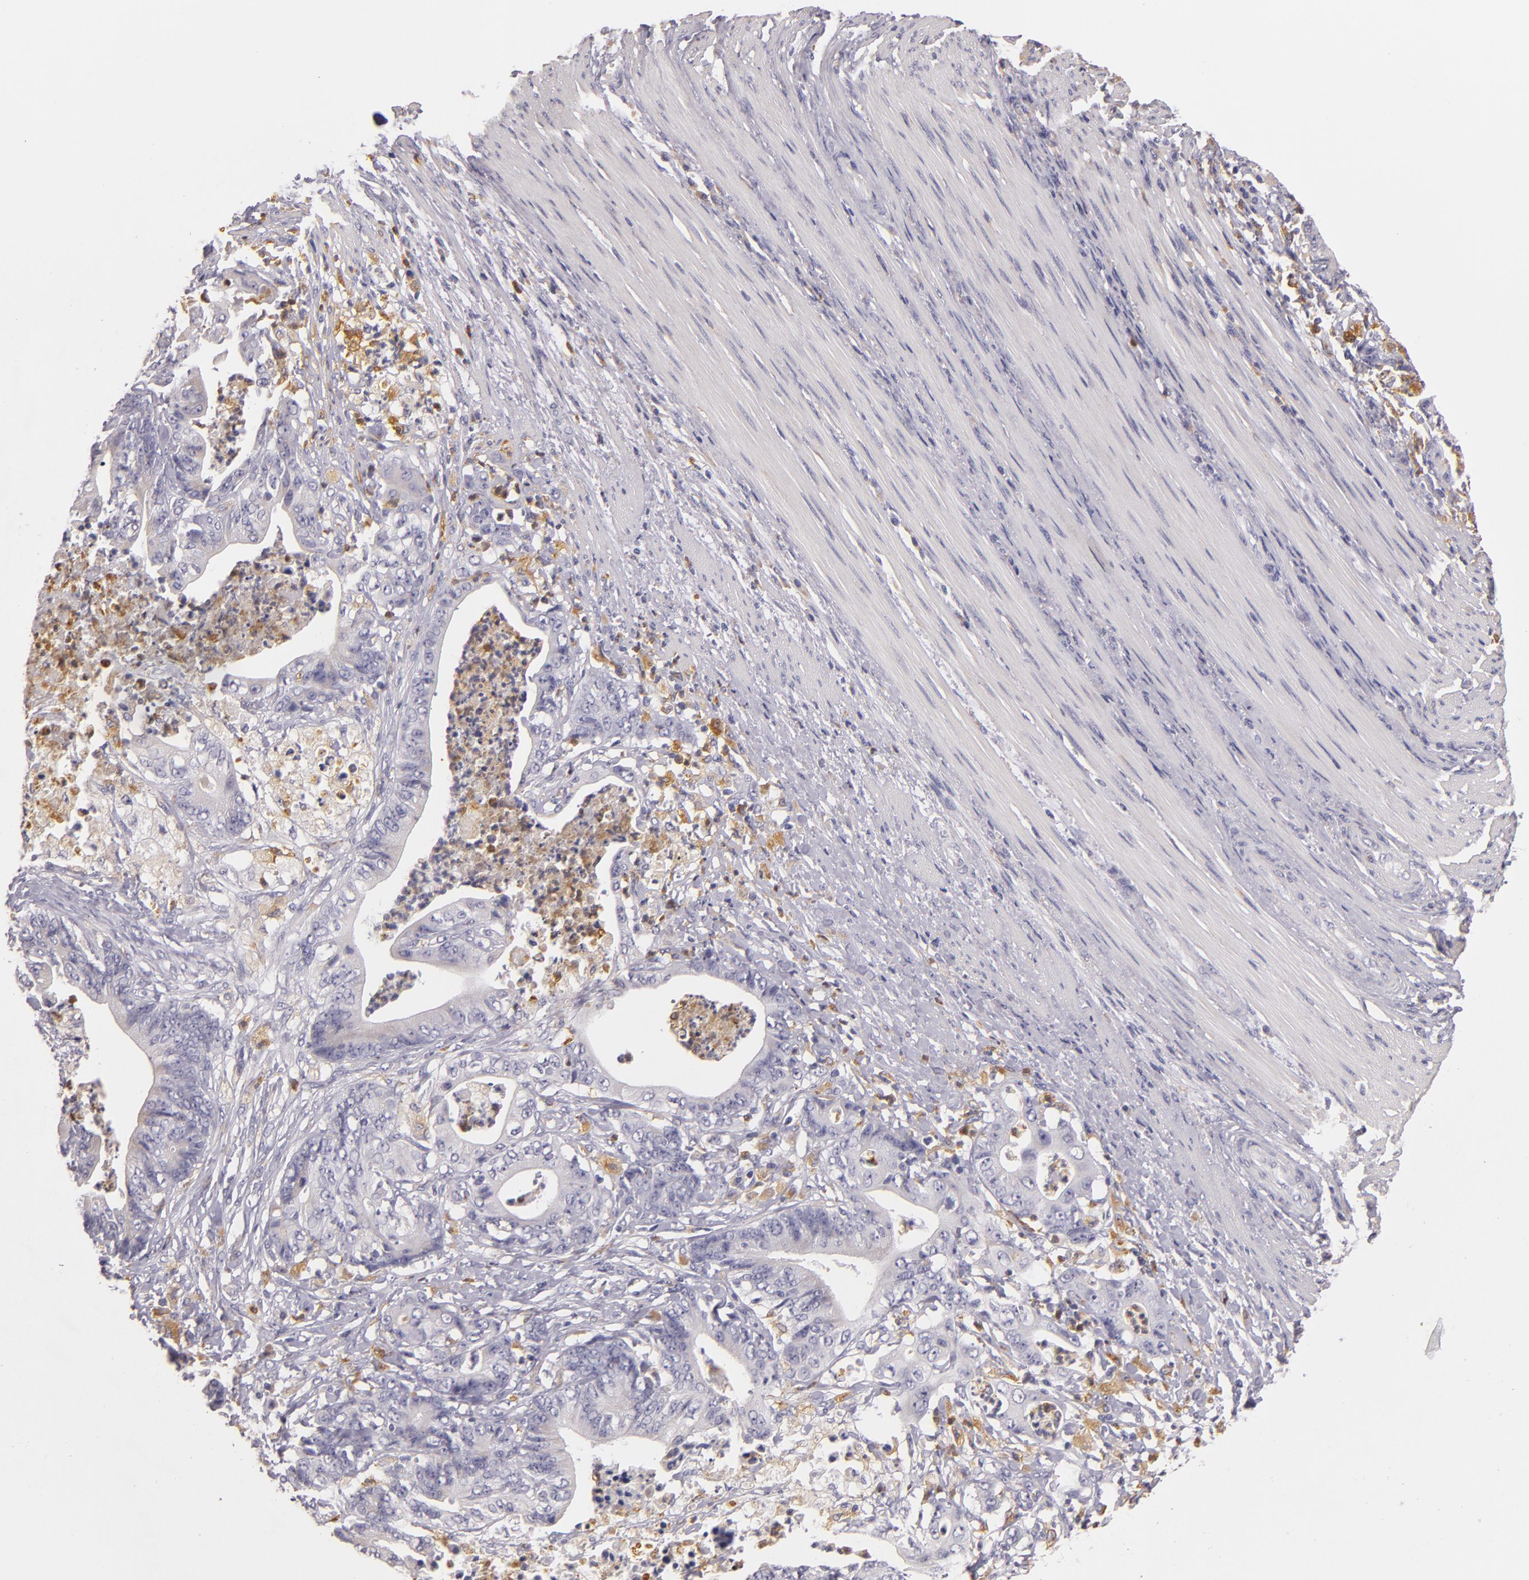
{"staining": {"intensity": "weak", "quantity": "<25%", "location": "cytoplasmic/membranous"}, "tissue": "stomach cancer", "cell_type": "Tumor cells", "image_type": "cancer", "snomed": [{"axis": "morphology", "description": "Adenocarcinoma, NOS"}, {"axis": "topography", "description": "Stomach, lower"}], "caption": "Histopathology image shows no protein expression in tumor cells of stomach cancer (adenocarcinoma) tissue.", "gene": "TLR8", "patient": {"sex": "female", "age": 86}}